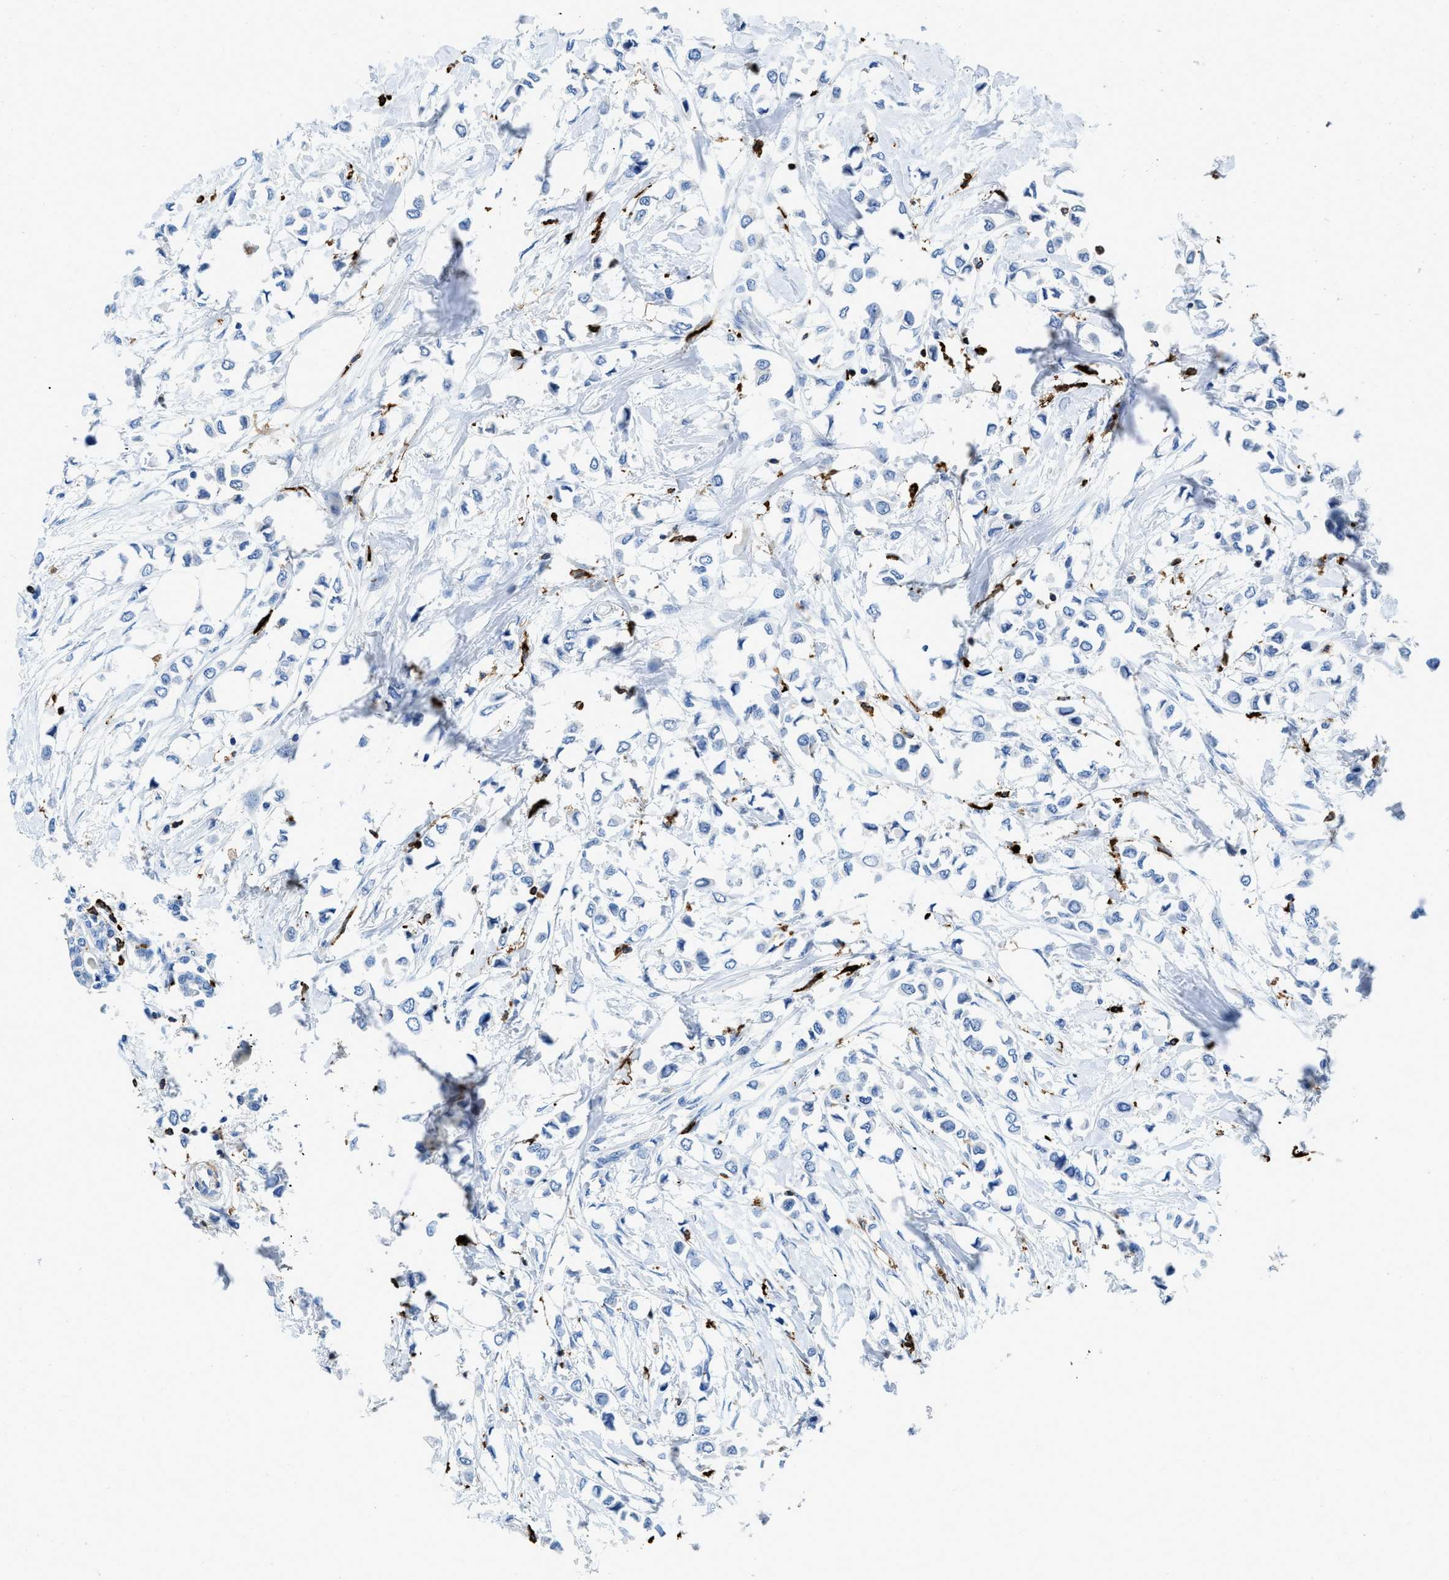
{"staining": {"intensity": "negative", "quantity": "none", "location": "none"}, "tissue": "breast cancer", "cell_type": "Tumor cells", "image_type": "cancer", "snomed": [{"axis": "morphology", "description": "Lobular carcinoma"}, {"axis": "topography", "description": "Breast"}], "caption": "This is a histopathology image of immunohistochemistry (IHC) staining of breast lobular carcinoma, which shows no staining in tumor cells.", "gene": "CD226", "patient": {"sex": "female", "age": 51}}